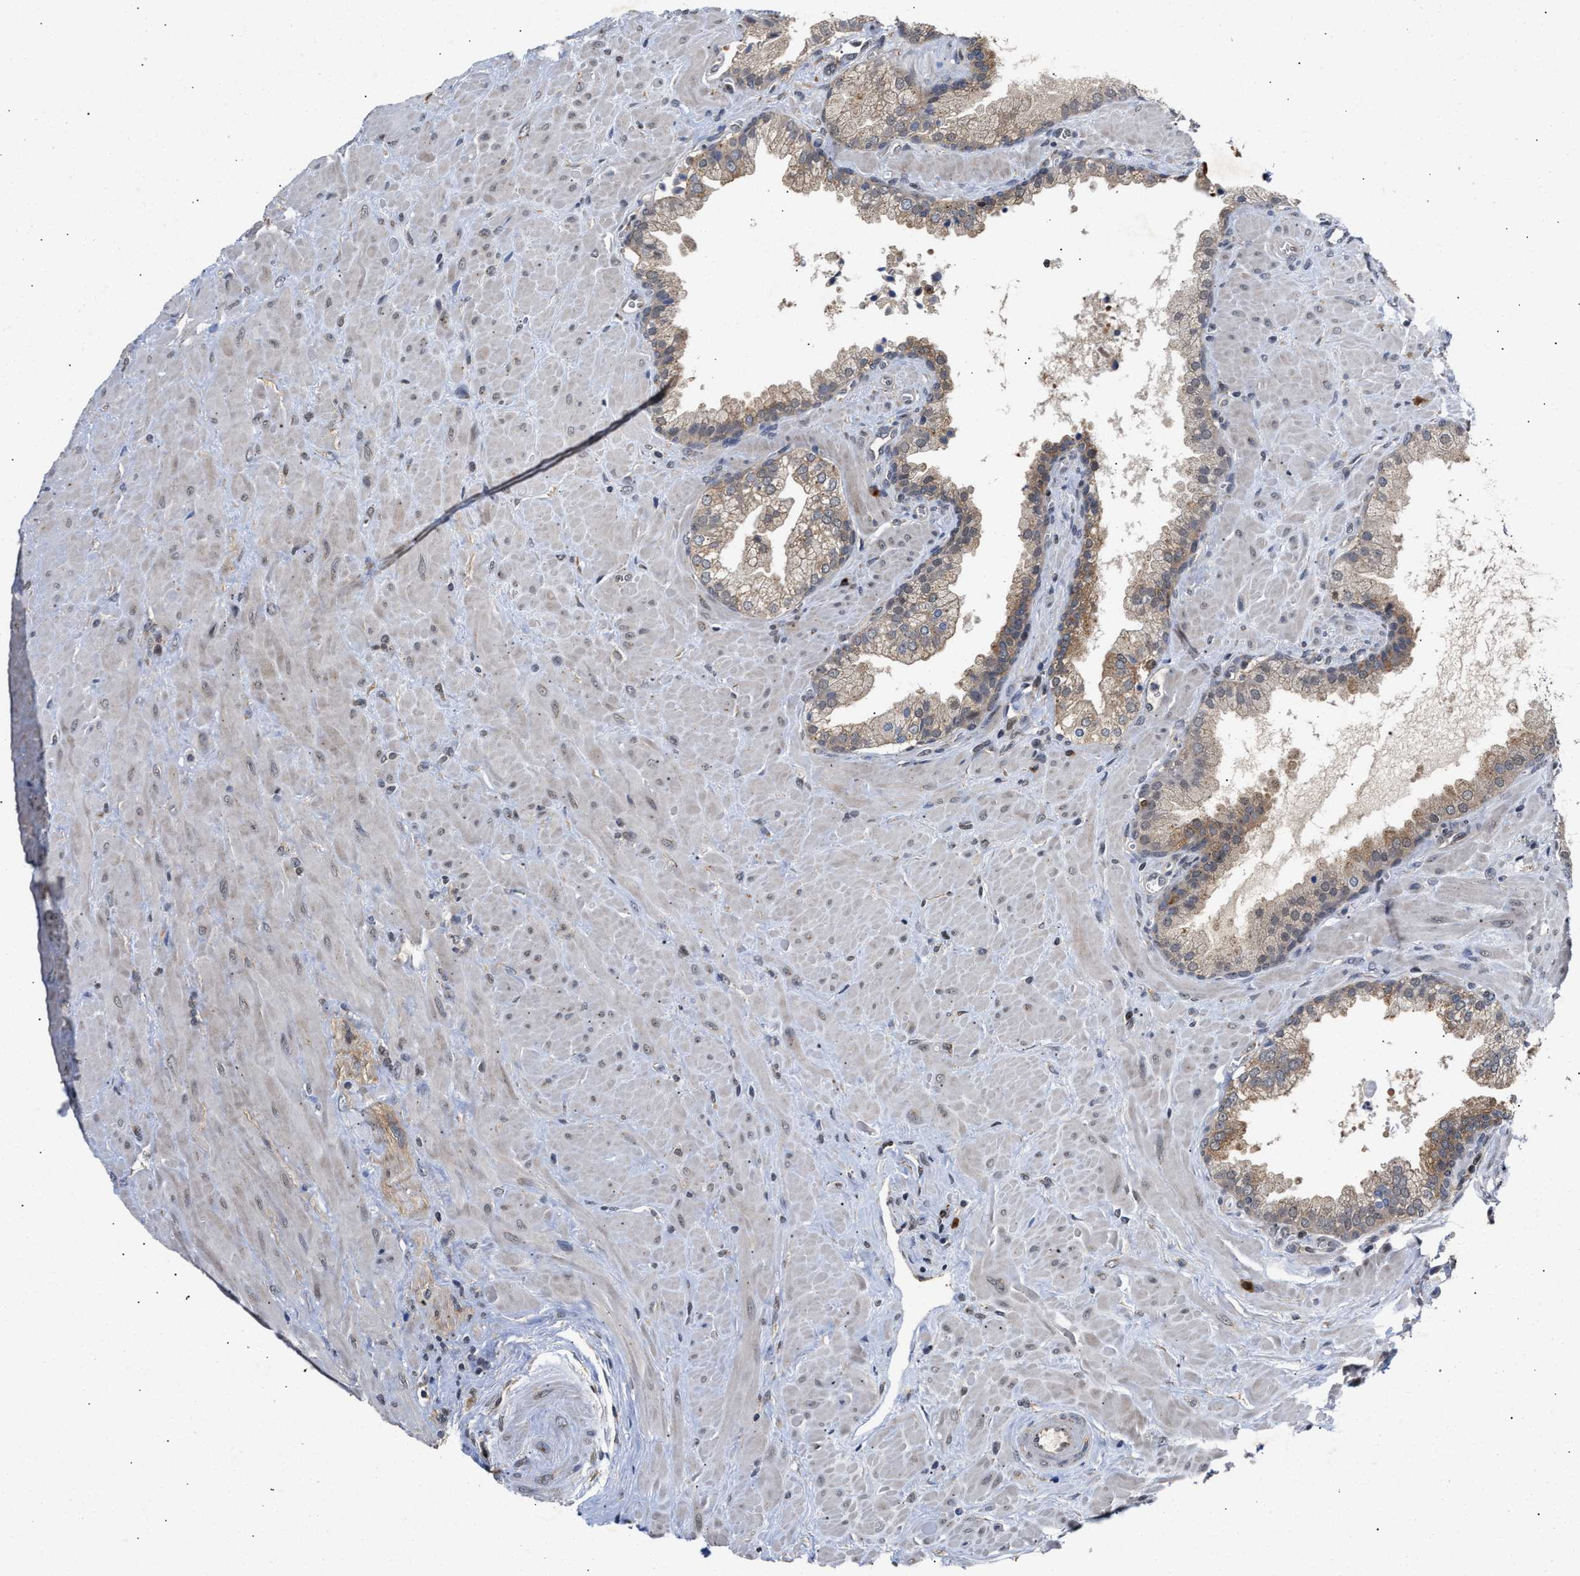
{"staining": {"intensity": "weak", "quantity": "<25%", "location": "cytoplasmic/membranous"}, "tissue": "prostate cancer", "cell_type": "Tumor cells", "image_type": "cancer", "snomed": [{"axis": "morphology", "description": "Adenocarcinoma, Low grade"}, {"axis": "topography", "description": "Prostate"}], "caption": "This histopathology image is of prostate cancer (low-grade adenocarcinoma) stained with immunohistochemistry to label a protein in brown with the nuclei are counter-stained blue. There is no staining in tumor cells. The staining is performed using DAB brown chromogen with nuclei counter-stained in using hematoxylin.", "gene": "CLIP2", "patient": {"sex": "male", "age": 71}}